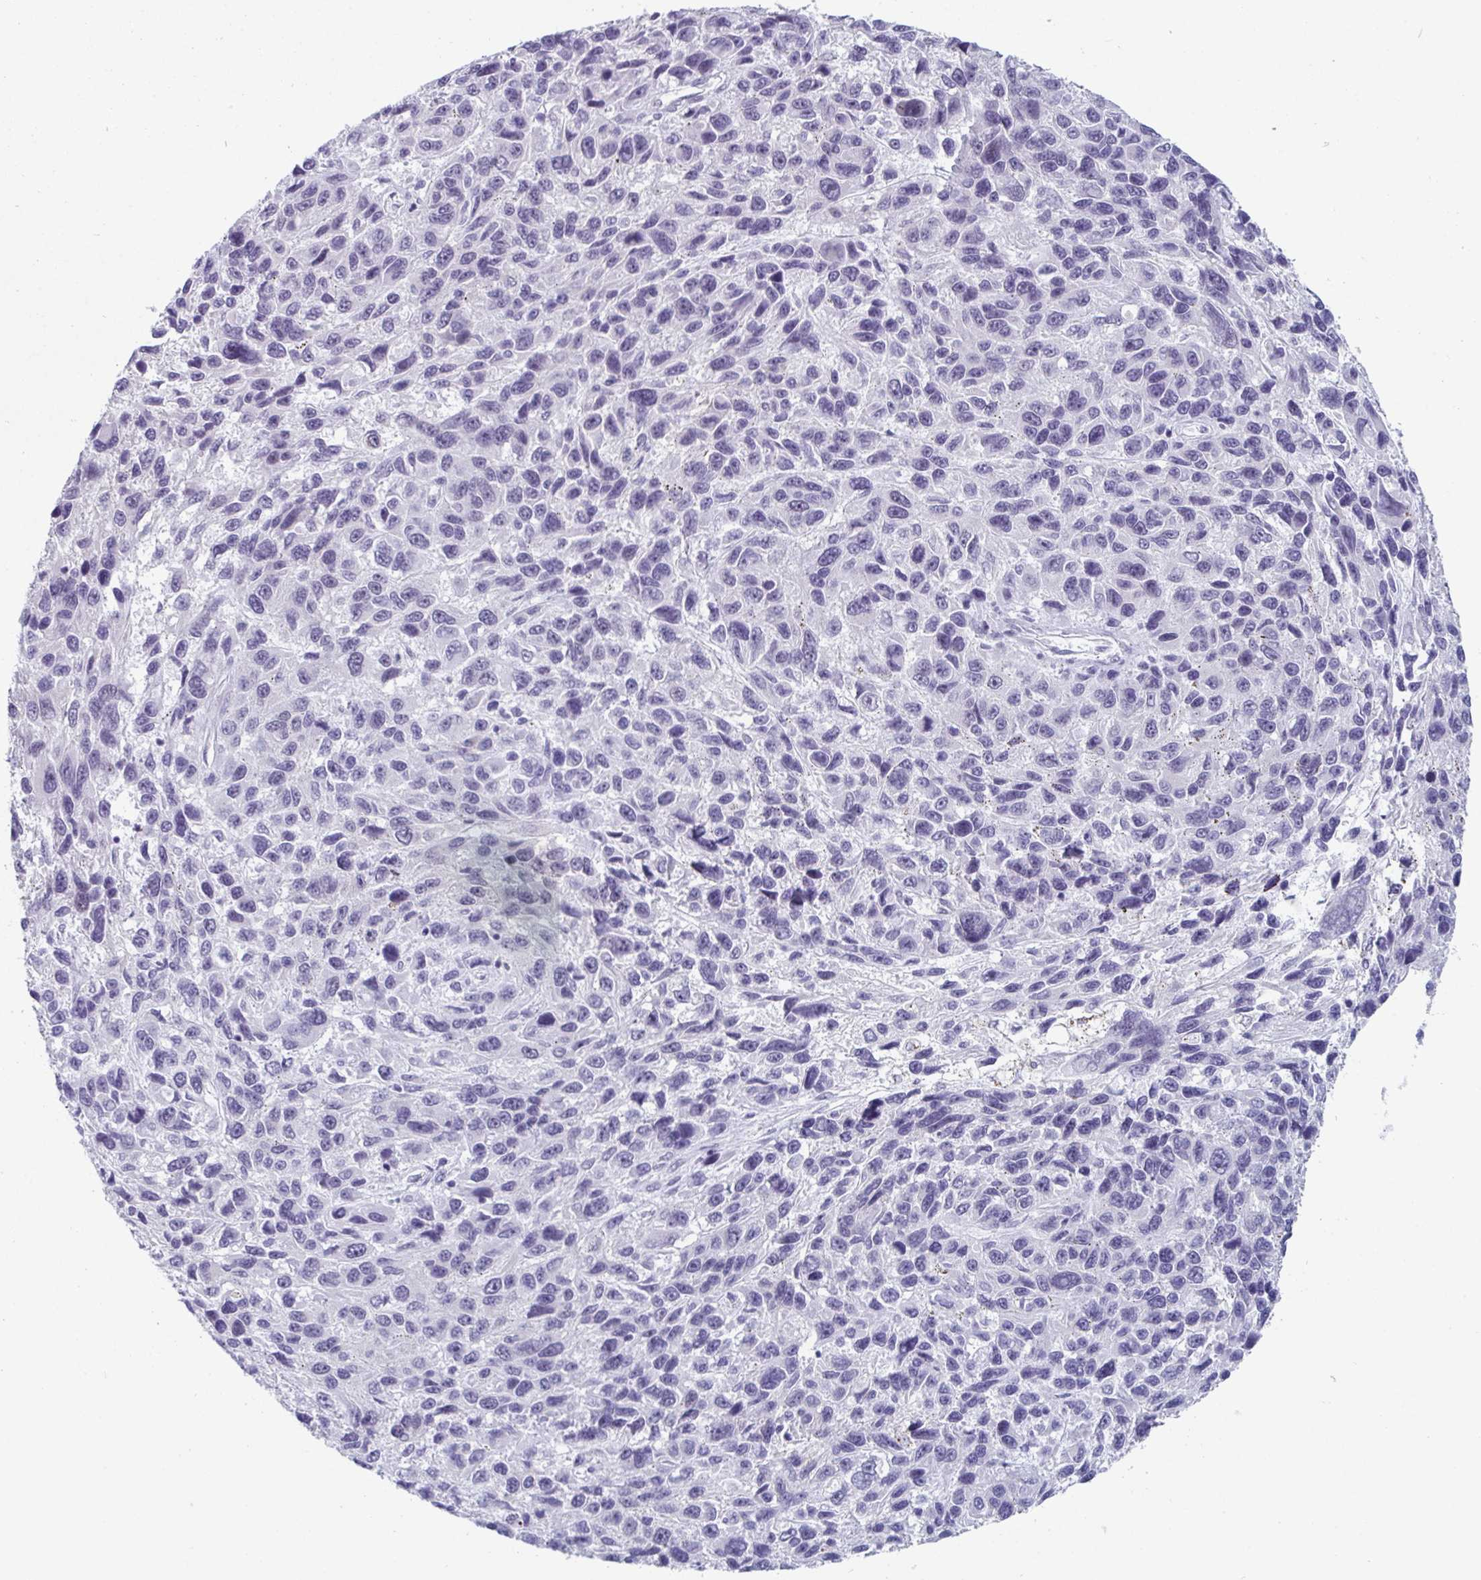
{"staining": {"intensity": "negative", "quantity": "none", "location": "none"}, "tissue": "melanoma", "cell_type": "Tumor cells", "image_type": "cancer", "snomed": [{"axis": "morphology", "description": "Malignant melanoma, NOS"}, {"axis": "topography", "description": "Skin"}], "caption": "A photomicrograph of human melanoma is negative for staining in tumor cells. (Brightfield microscopy of DAB IHC at high magnification).", "gene": "VSIG10L", "patient": {"sex": "male", "age": 53}}